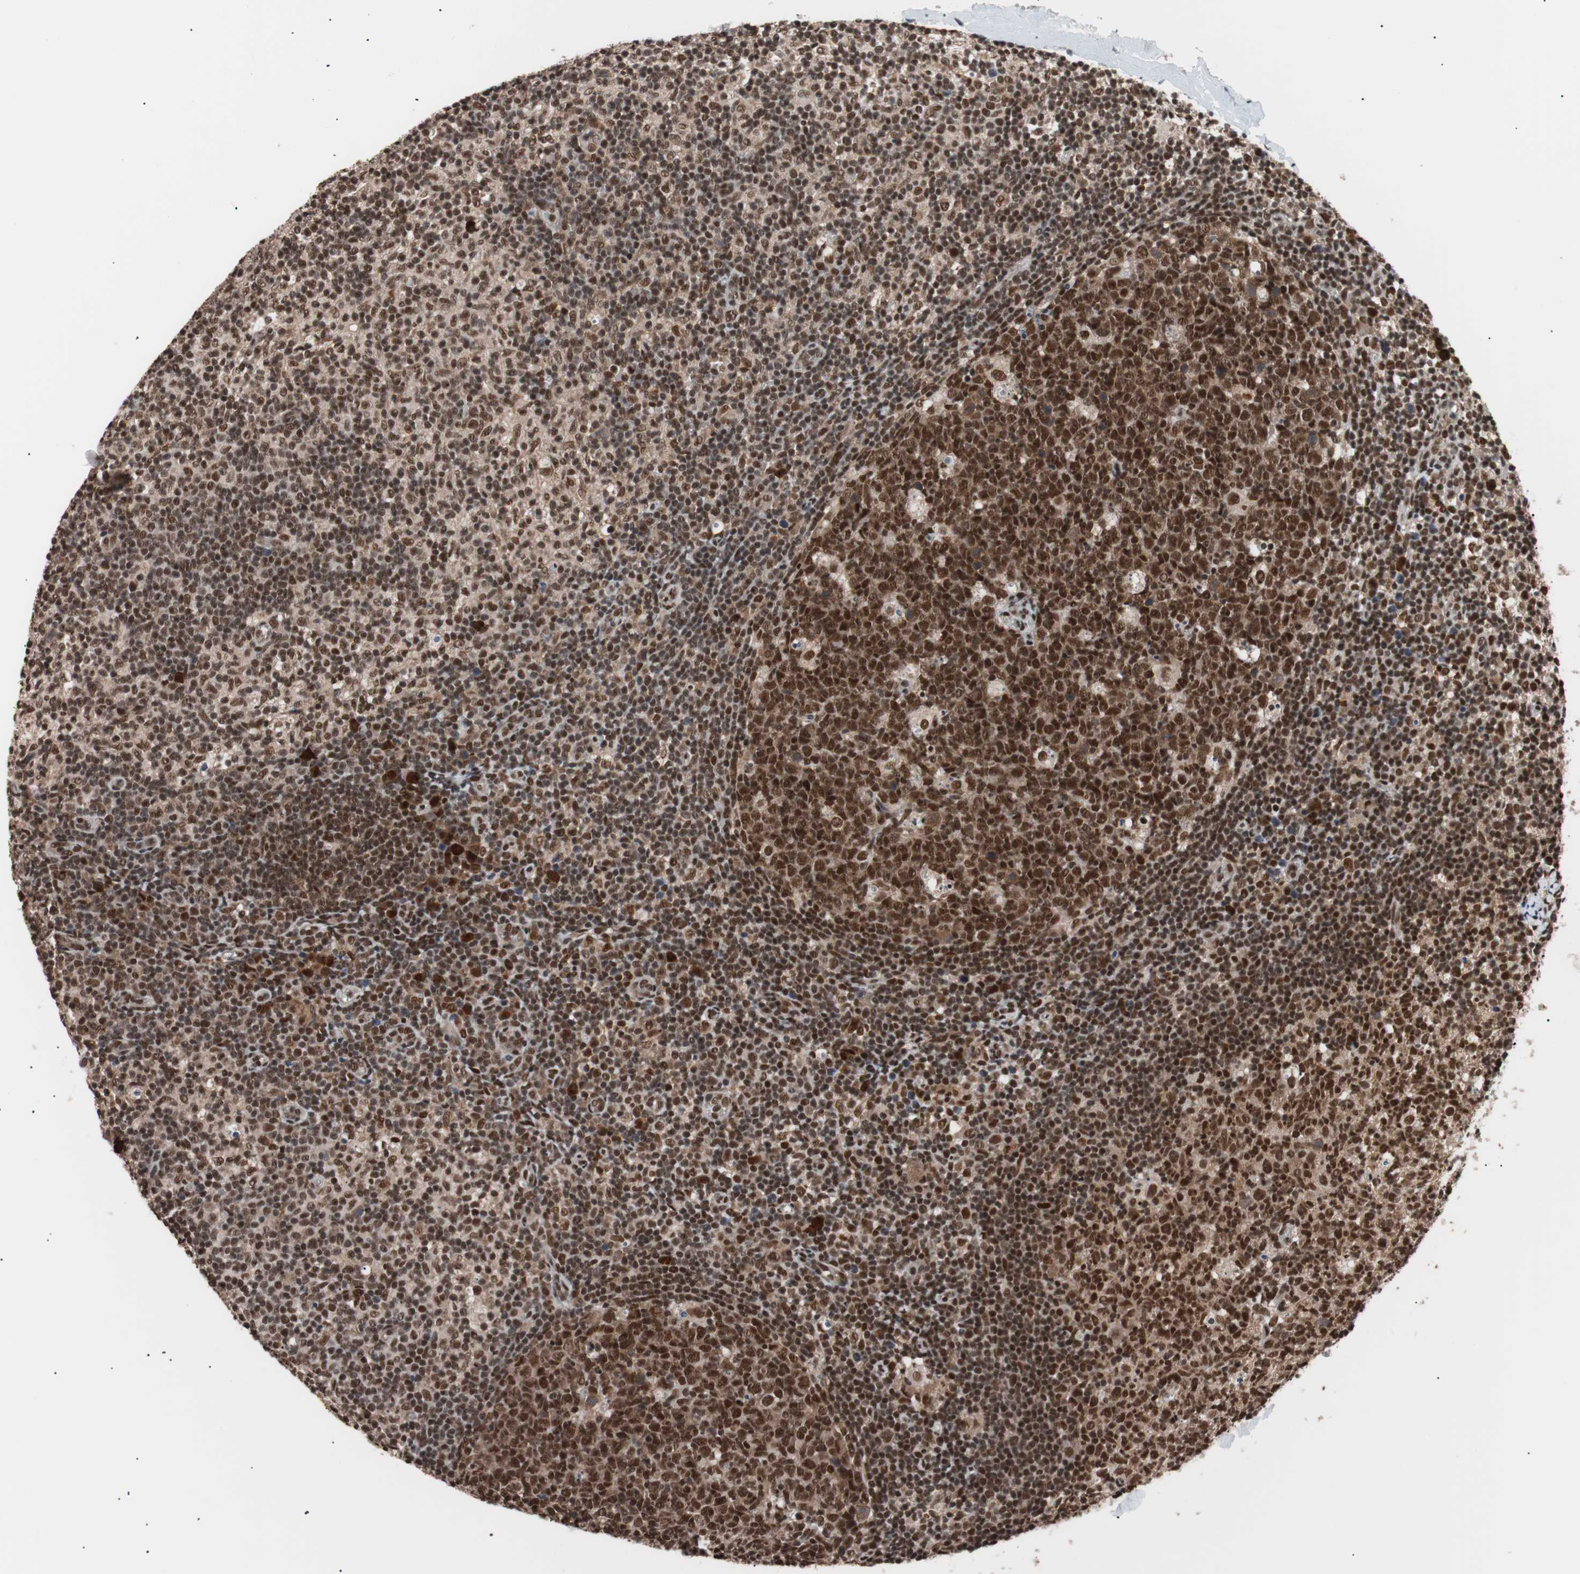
{"staining": {"intensity": "strong", "quantity": ">75%", "location": "cytoplasmic/membranous,nuclear"}, "tissue": "lymph node", "cell_type": "Germinal center cells", "image_type": "normal", "snomed": [{"axis": "morphology", "description": "Normal tissue, NOS"}, {"axis": "morphology", "description": "Inflammation, NOS"}, {"axis": "topography", "description": "Lymph node"}], "caption": "Protein expression analysis of benign human lymph node reveals strong cytoplasmic/membranous,nuclear expression in approximately >75% of germinal center cells. (Stains: DAB (3,3'-diaminobenzidine) in brown, nuclei in blue, Microscopy: brightfield microscopy at high magnification).", "gene": "CHAMP1", "patient": {"sex": "male", "age": 55}}